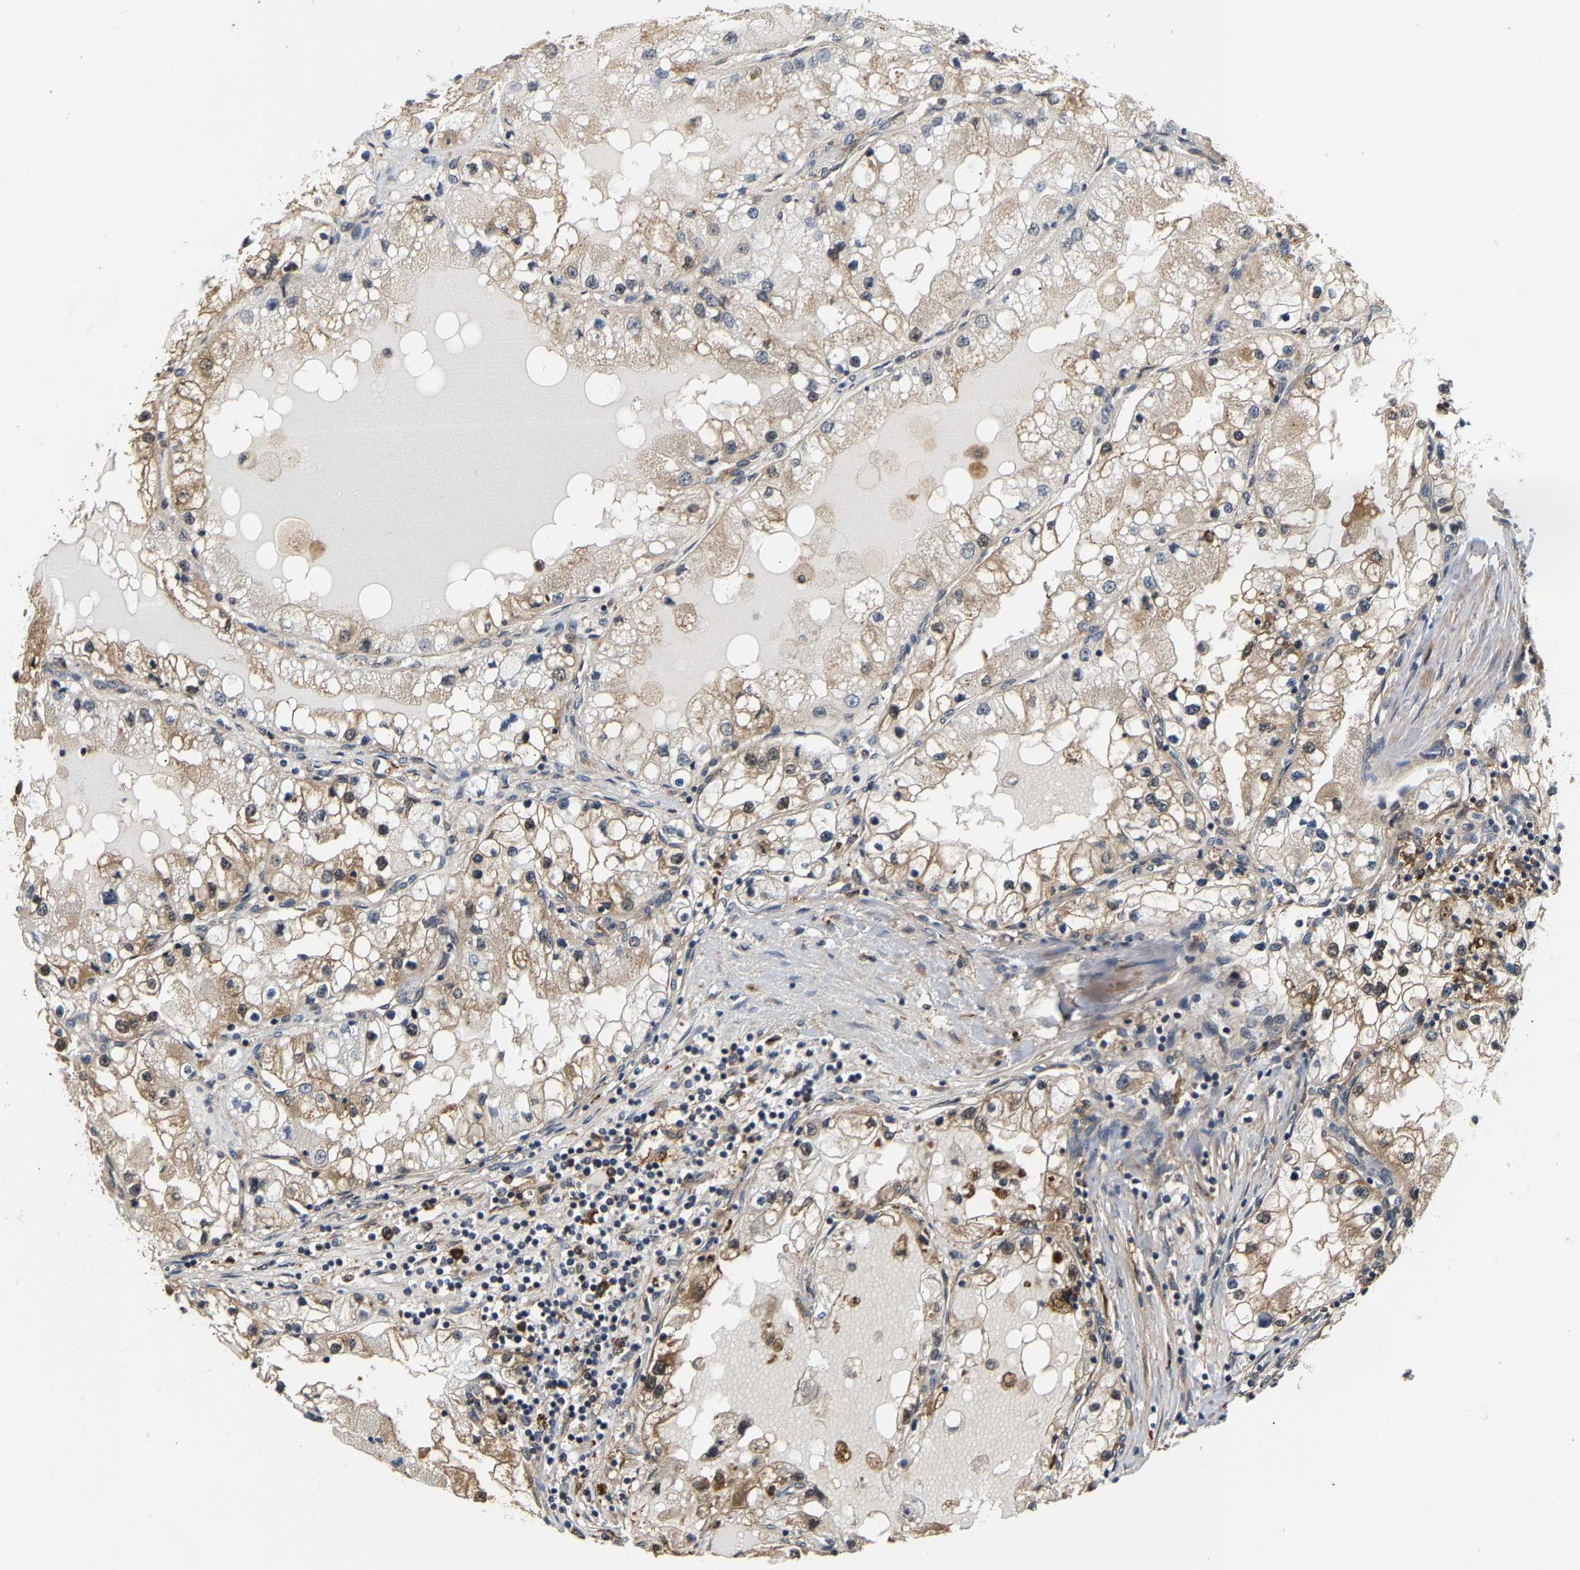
{"staining": {"intensity": "moderate", "quantity": ">75%", "location": "cytoplasmic/membranous"}, "tissue": "renal cancer", "cell_type": "Tumor cells", "image_type": "cancer", "snomed": [{"axis": "morphology", "description": "Adenocarcinoma, NOS"}, {"axis": "topography", "description": "Kidney"}], "caption": "Renal adenocarcinoma stained for a protein displays moderate cytoplasmic/membranous positivity in tumor cells.", "gene": "LARP6", "patient": {"sex": "male", "age": 68}}